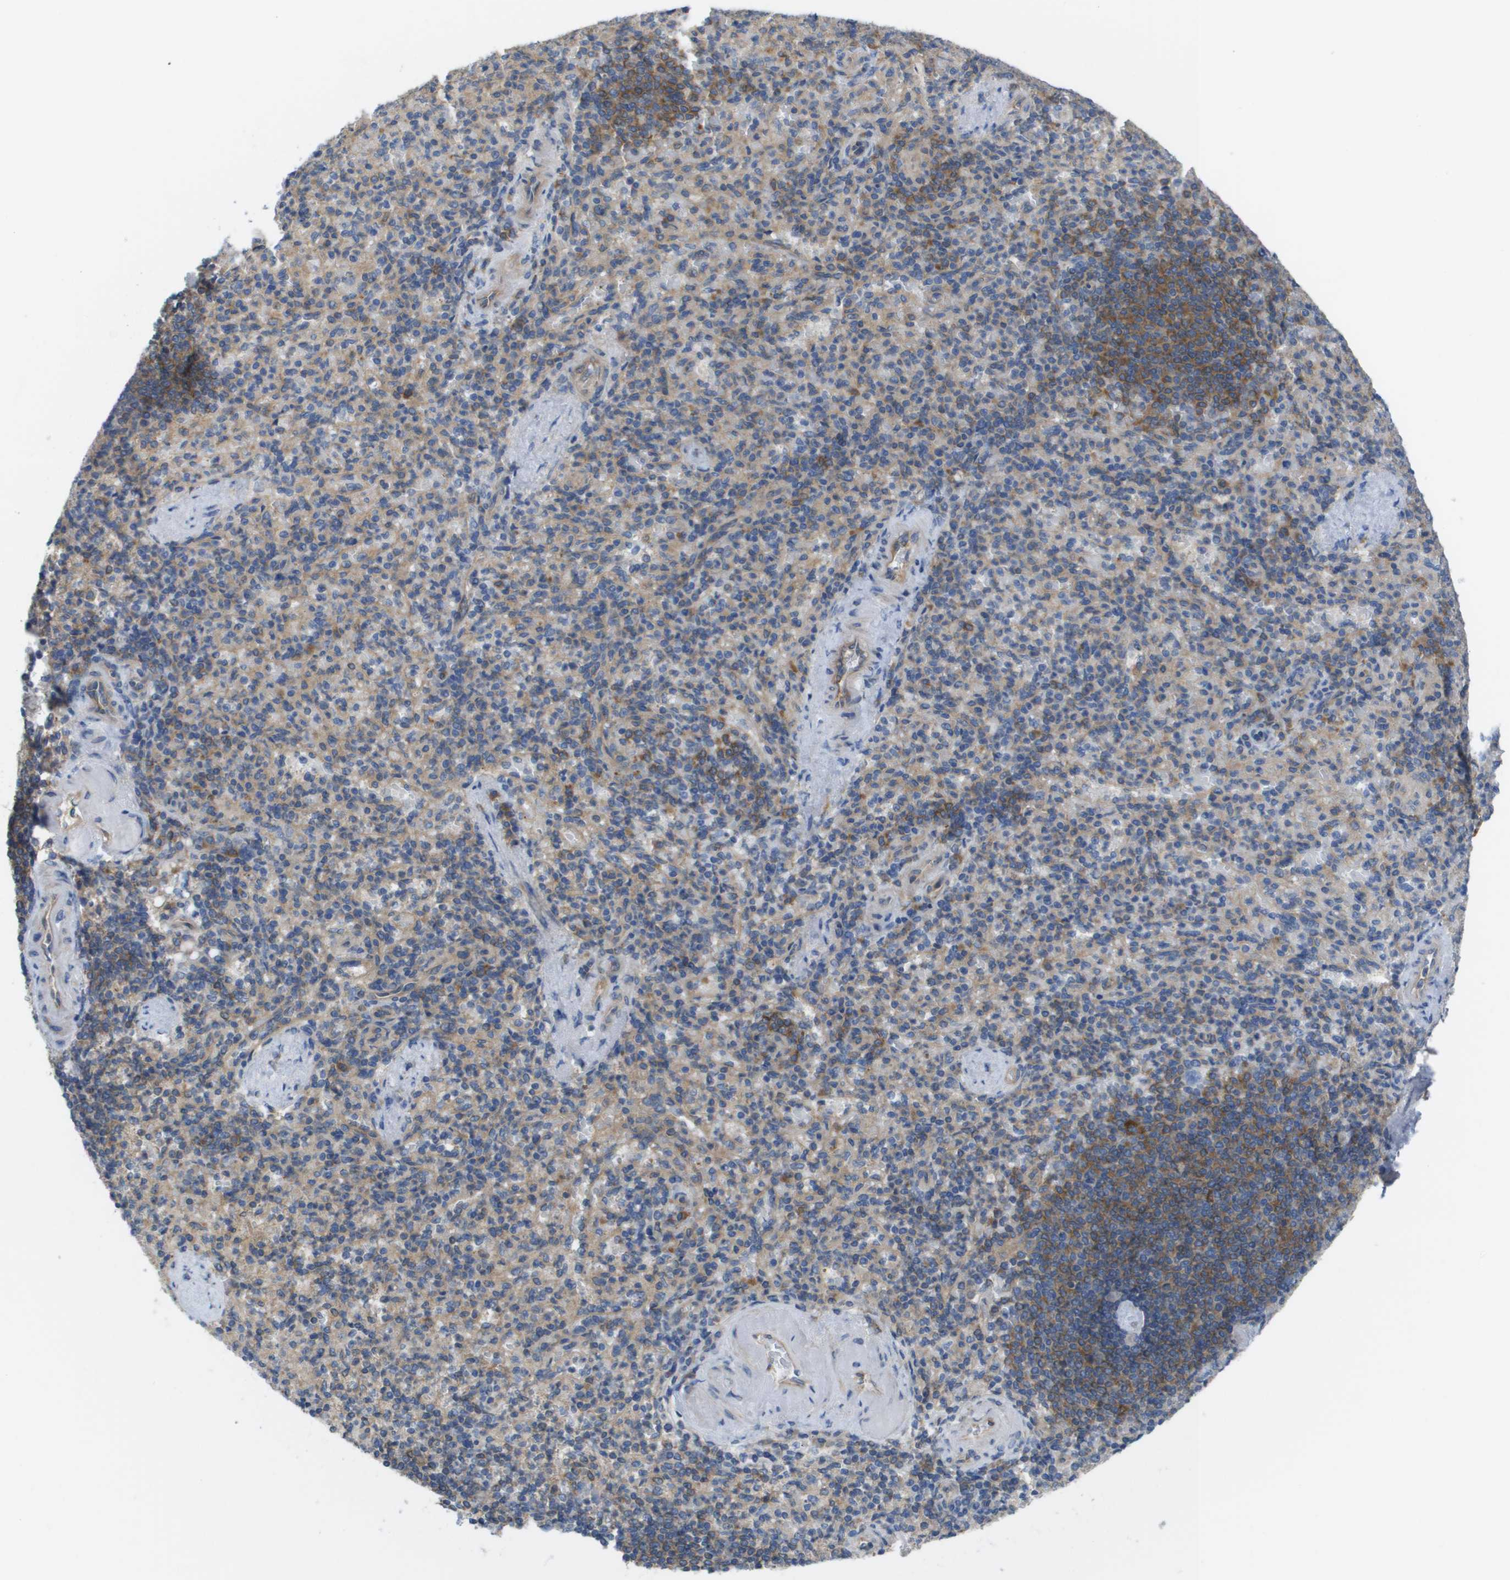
{"staining": {"intensity": "moderate", "quantity": ">75%", "location": "cytoplasmic/membranous"}, "tissue": "spleen", "cell_type": "Cells in red pulp", "image_type": "normal", "snomed": [{"axis": "morphology", "description": "Normal tissue, NOS"}, {"axis": "topography", "description": "Spleen"}], "caption": "Immunohistochemistry (IHC) of normal human spleen demonstrates medium levels of moderate cytoplasmic/membranous staining in approximately >75% of cells in red pulp. (IHC, brightfield microscopy, high magnification).", "gene": "EIF4G2", "patient": {"sex": "female", "age": 74}}